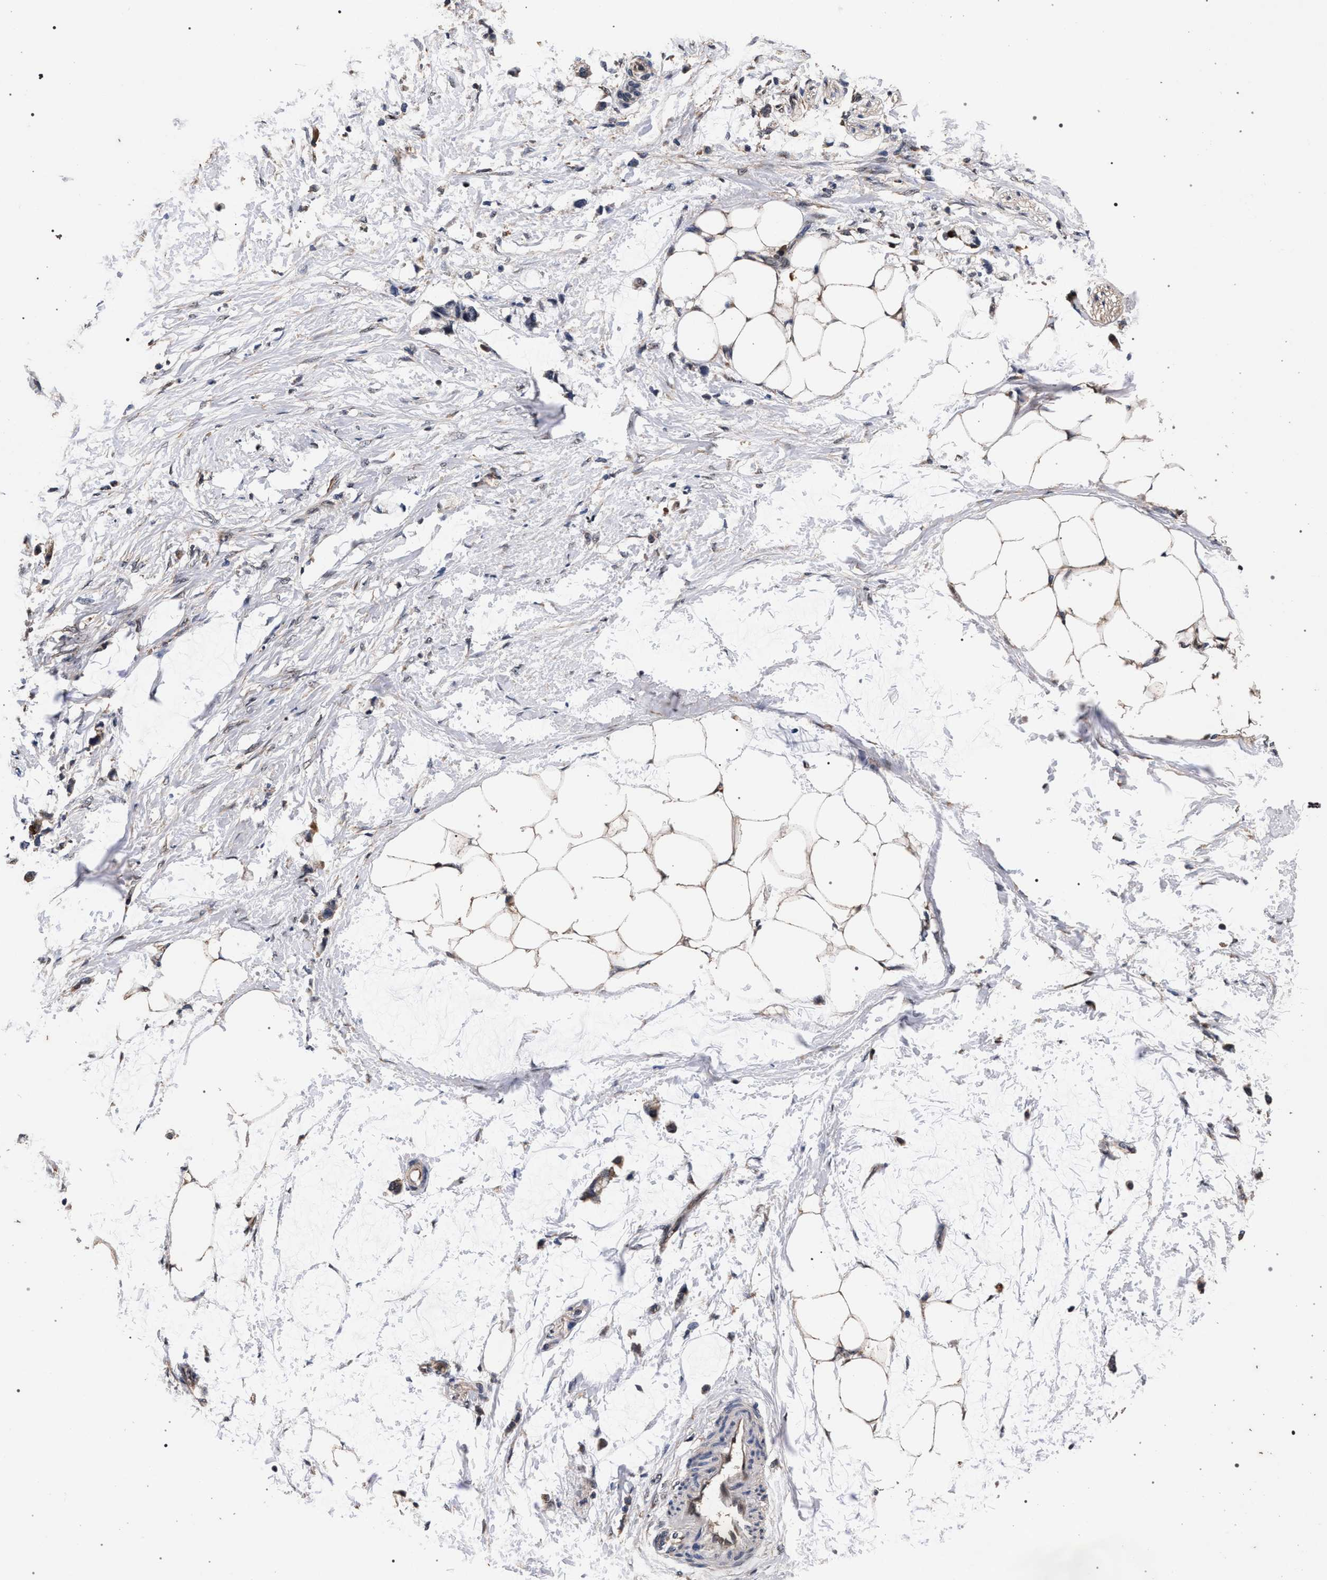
{"staining": {"intensity": "moderate", "quantity": "25%-75%", "location": "cytoplasmic/membranous"}, "tissue": "smooth muscle", "cell_type": "Smooth muscle cells", "image_type": "normal", "snomed": [{"axis": "morphology", "description": "Normal tissue, NOS"}, {"axis": "morphology", "description": "Adenocarcinoma, NOS"}, {"axis": "topography", "description": "Smooth muscle"}, {"axis": "topography", "description": "Colon"}], "caption": "High-power microscopy captured an immunohistochemistry histopathology image of unremarkable smooth muscle, revealing moderate cytoplasmic/membranous staining in about 25%-75% of smooth muscle cells.", "gene": "ACOX1", "patient": {"sex": "male", "age": 14}}